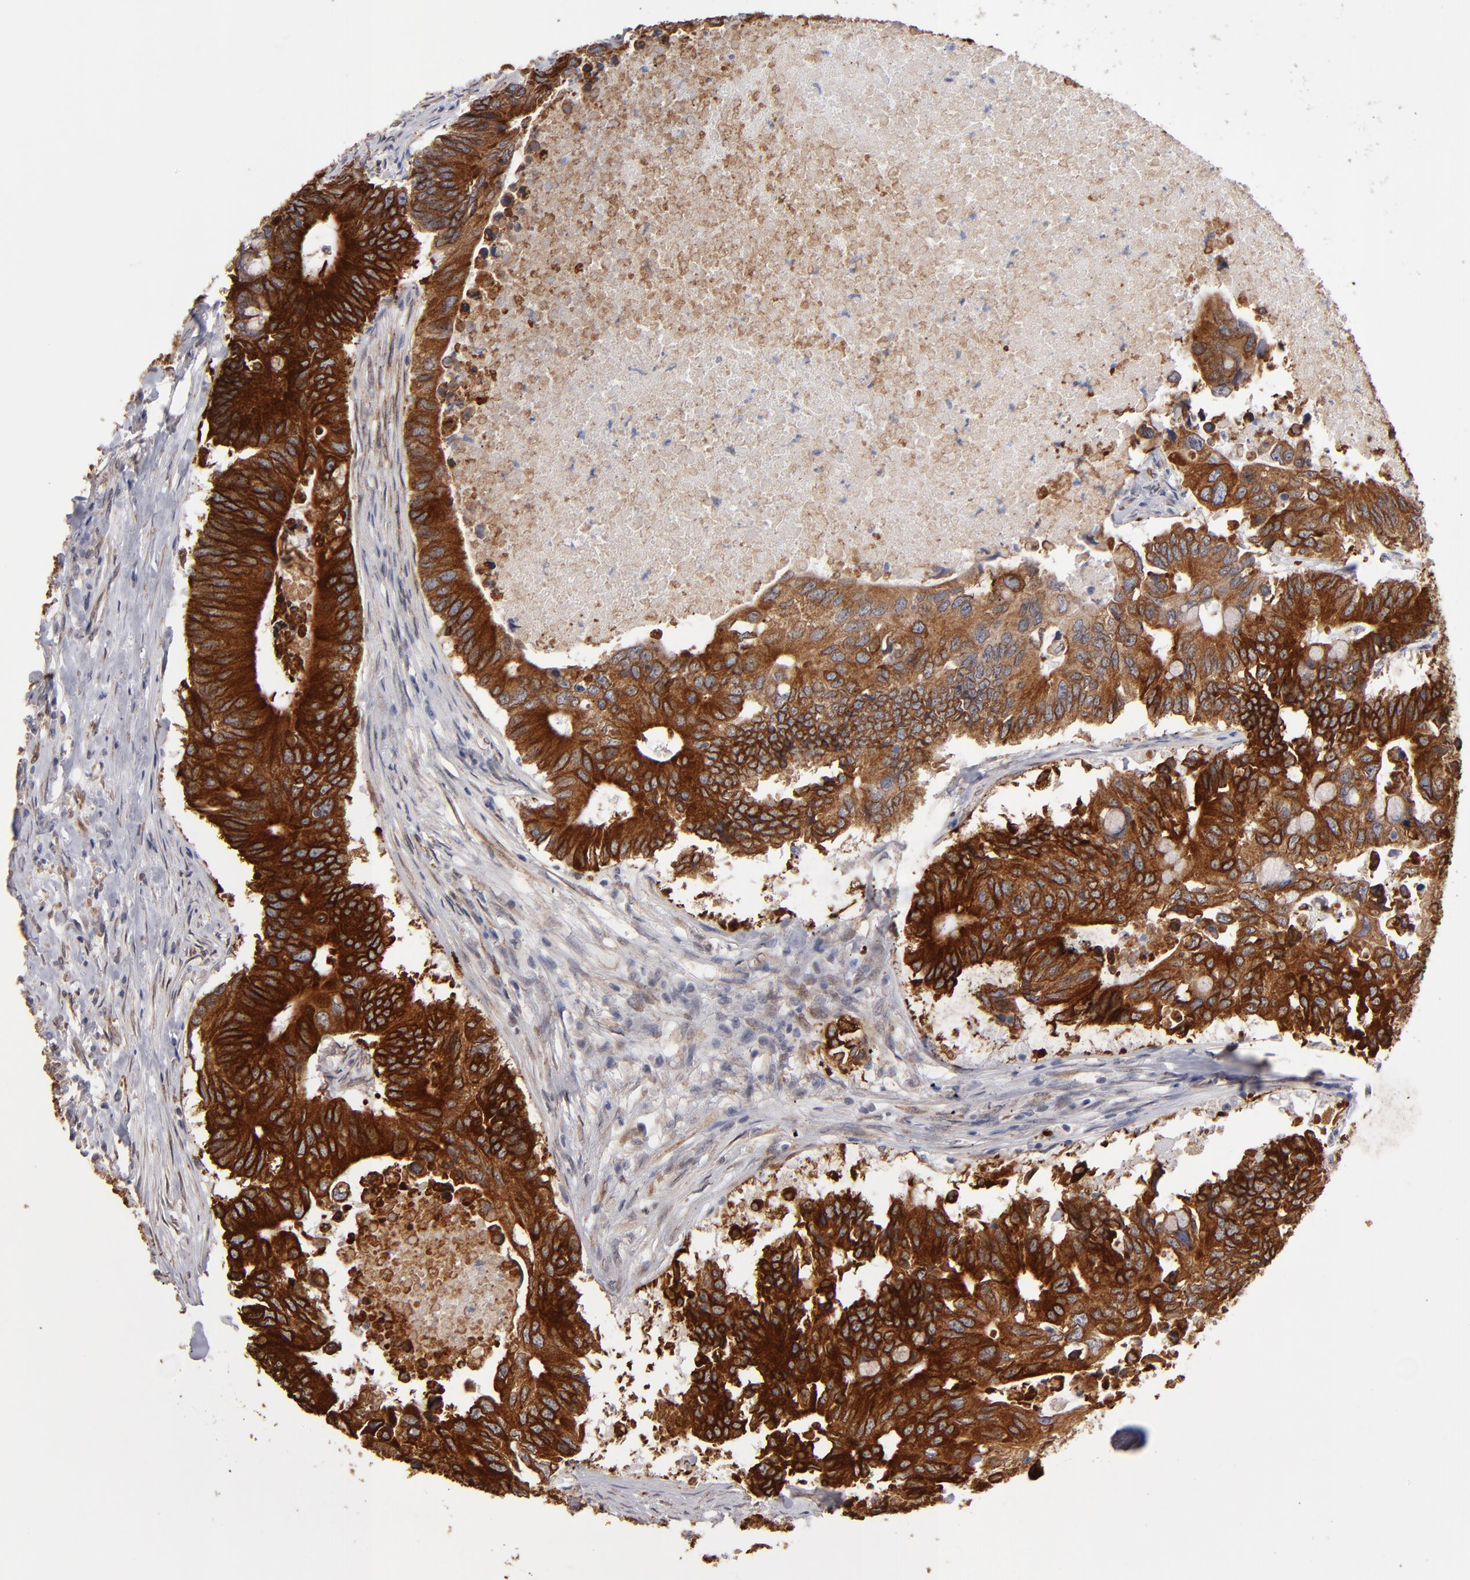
{"staining": {"intensity": "strong", "quantity": "25%-75%", "location": "cytoplasmic/membranous"}, "tissue": "colorectal cancer", "cell_type": "Tumor cells", "image_type": "cancer", "snomed": [{"axis": "morphology", "description": "Adenocarcinoma, NOS"}, {"axis": "topography", "description": "Colon"}], "caption": "High-magnification brightfield microscopy of adenocarcinoma (colorectal) stained with DAB (3,3'-diaminobenzidine) (brown) and counterstained with hematoxylin (blue). tumor cells exhibit strong cytoplasmic/membranous expression is seen in about25%-75% of cells. (brown staining indicates protein expression, while blue staining denotes nuclei).", "gene": "PGRMC1", "patient": {"sex": "male", "age": 71}}